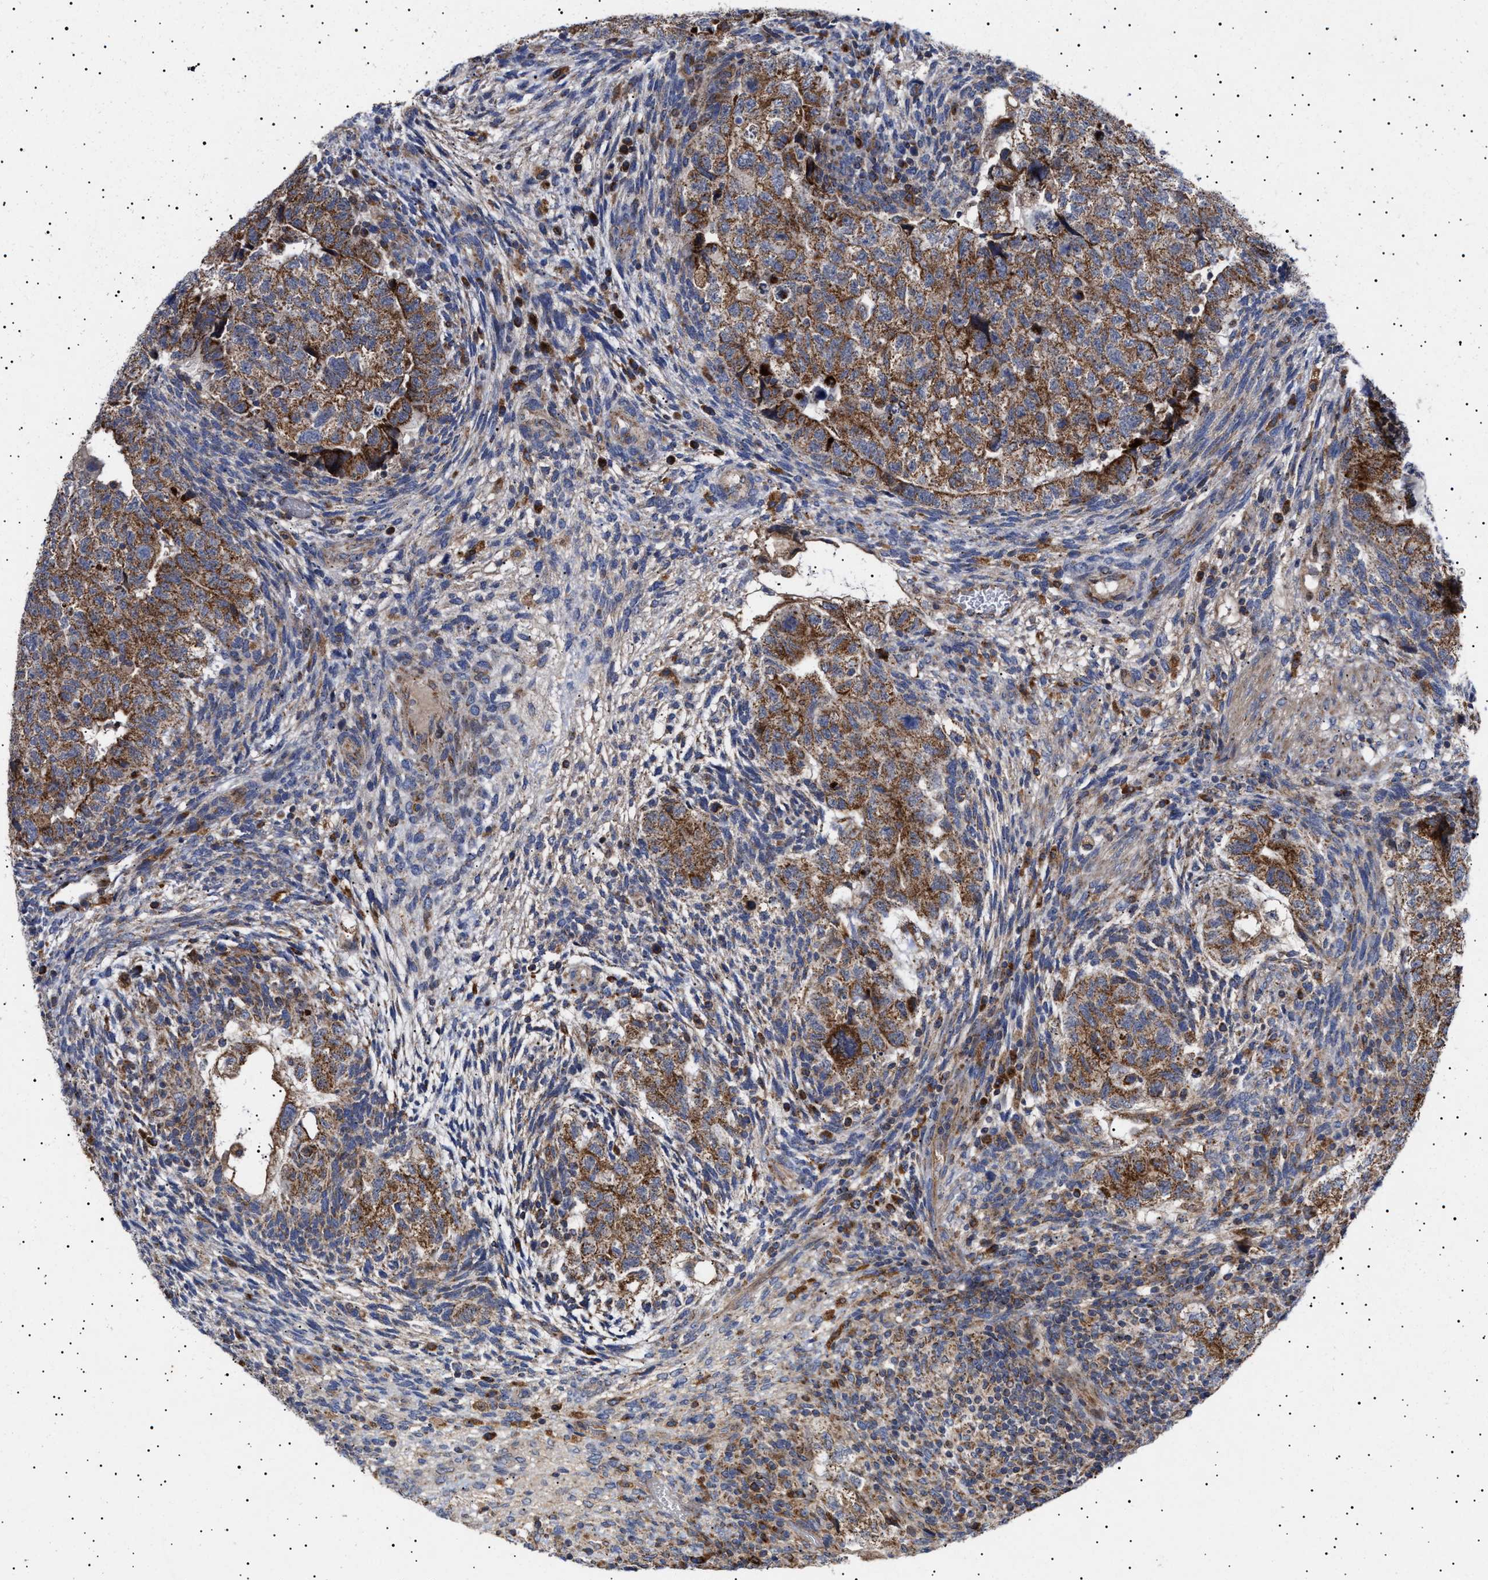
{"staining": {"intensity": "strong", "quantity": ">75%", "location": "cytoplasmic/membranous"}, "tissue": "testis cancer", "cell_type": "Tumor cells", "image_type": "cancer", "snomed": [{"axis": "morphology", "description": "Carcinoma, Embryonal, NOS"}, {"axis": "topography", "description": "Testis"}], "caption": "Embryonal carcinoma (testis) stained with immunohistochemistry shows strong cytoplasmic/membranous positivity in about >75% of tumor cells.", "gene": "MRPL10", "patient": {"sex": "male", "age": 36}}